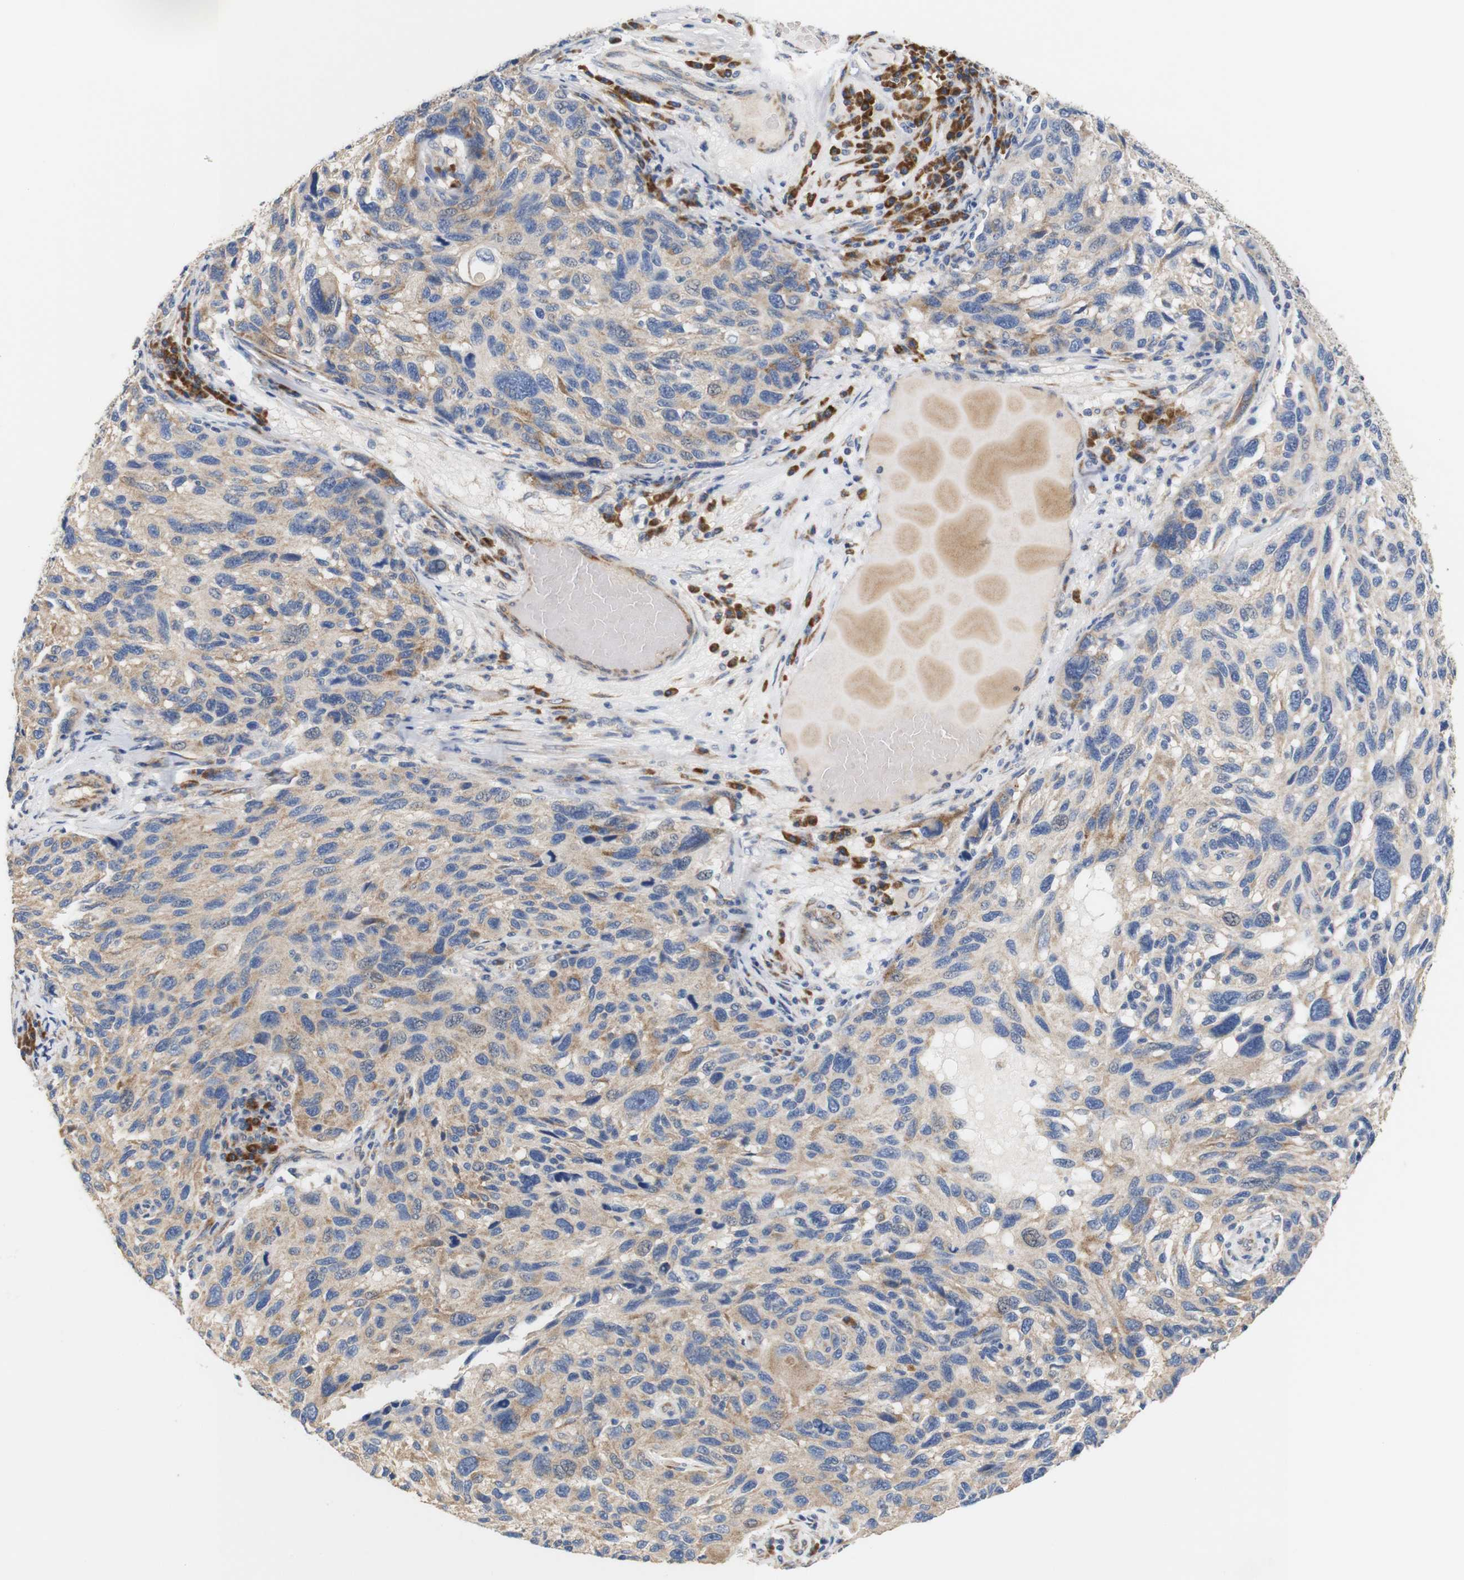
{"staining": {"intensity": "weak", "quantity": ">75%", "location": "cytoplasmic/membranous"}, "tissue": "melanoma", "cell_type": "Tumor cells", "image_type": "cancer", "snomed": [{"axis": "morphology", "description": "Malignant melanoma, NOS"}, {"axis": "topography", "description": "Skin"}], "caption": "Melanoma stained for a protein (brown) shows weak cytoplasmic/membranous positive staining in approximately >75% of tumor cells.", "gene": "TRIM5", "patient": {"sex": "male", "age": 53}}